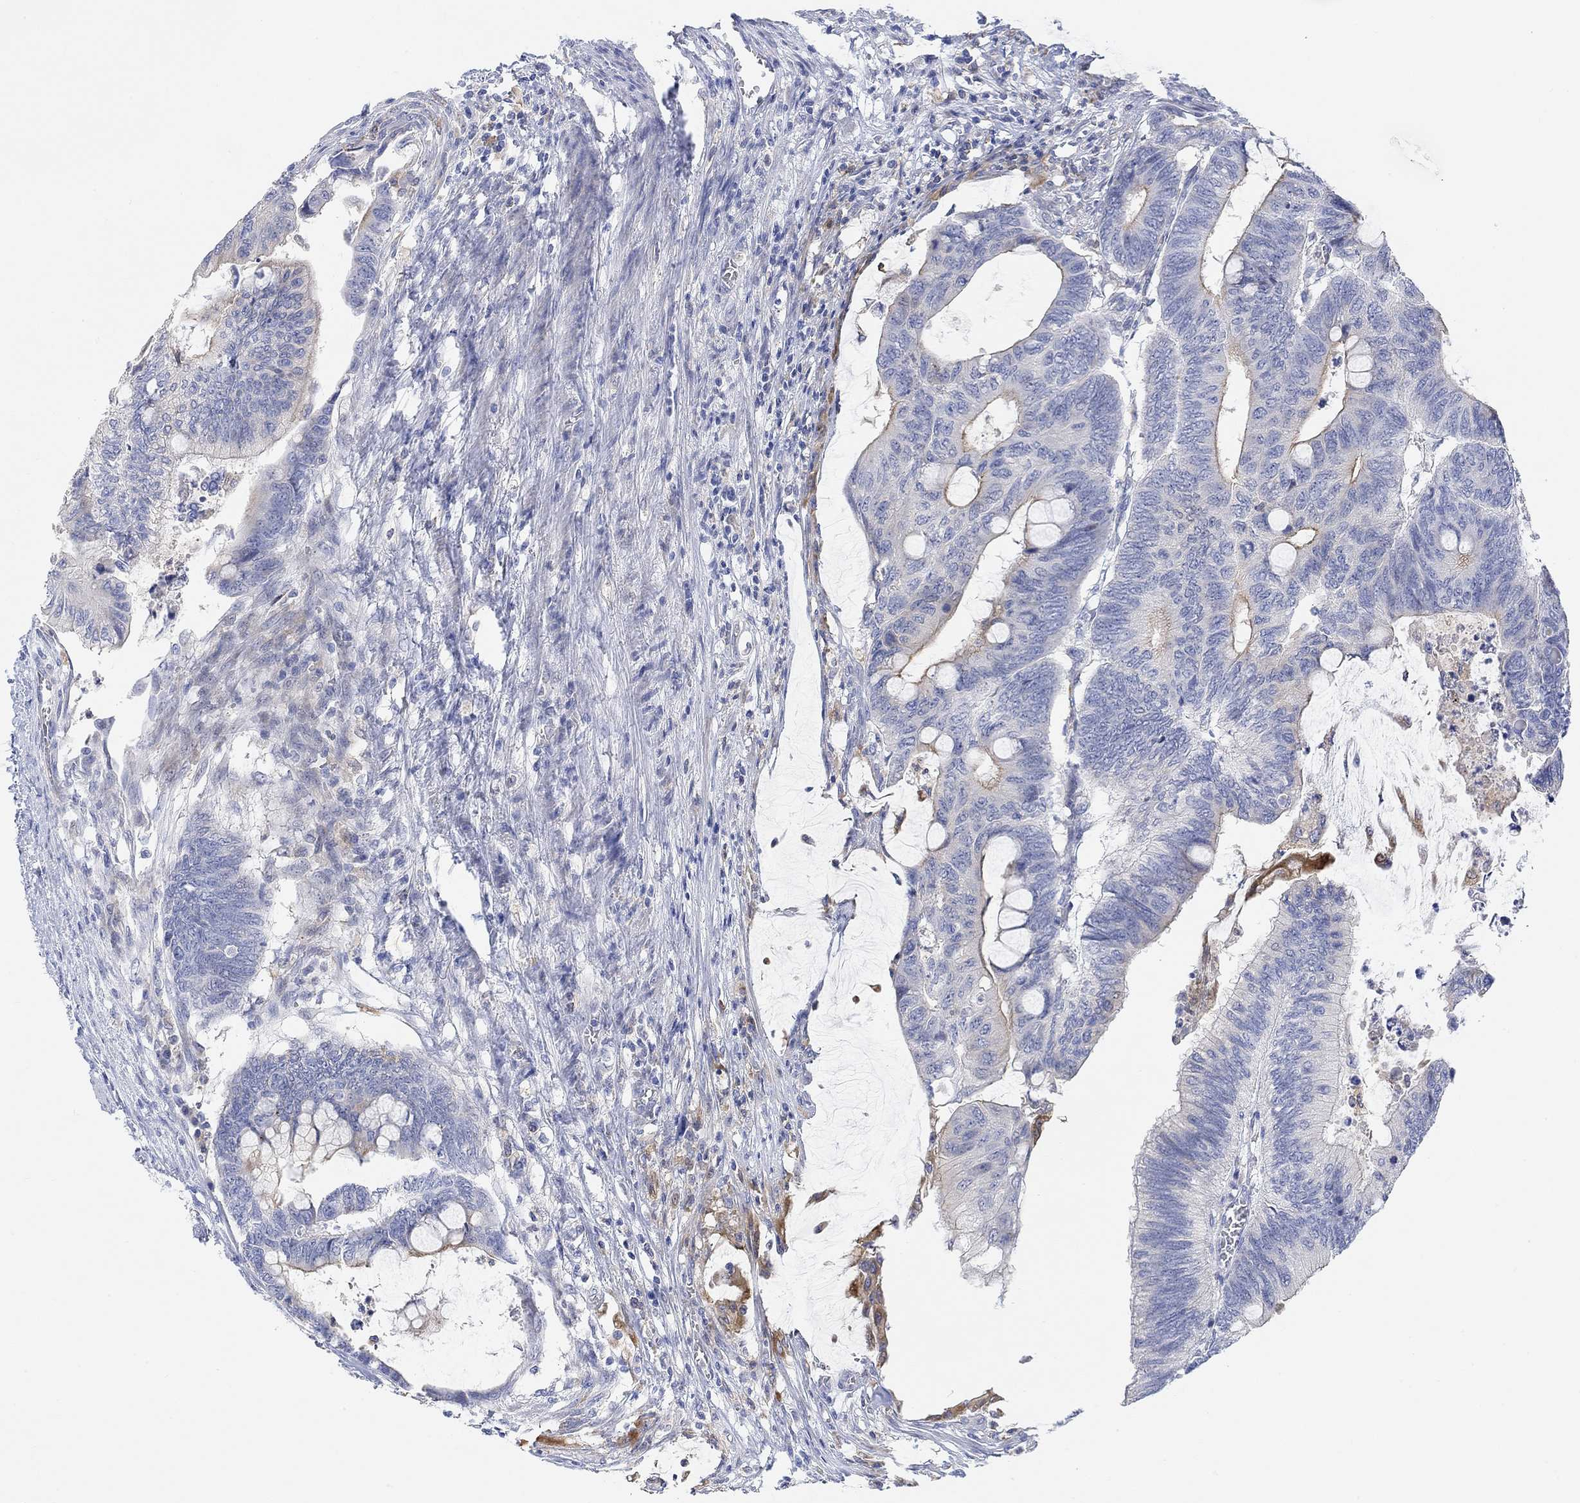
{"staining": {"intensity": "moderate", "quantity": "<25%", "location": "cytoplasmic/membranous"}, "tissue": "colorectal cancer", "cell_type": "Tumor cells", "image_type": "cancer", "snomed": [{"axis": "morphology", "description": "Normal tissue, NOS"}, {"axis": "morphology", "description": "Adenocarcinoma, NOS"}, {"axis": "topography", "description": "Rectum"}, {"axis": "topography", "description": "Peripheral nerve tissue"}], "caption": "IHC micrograph of human colorectal adenocarcinoma stained for a protein (brown), which reveals low levels of moderate cytoplasmic/membranous expression in approximately <25% of tumor cells.", "gene": "ACSL1", "patient": {"sex": "male", "age": 92}}